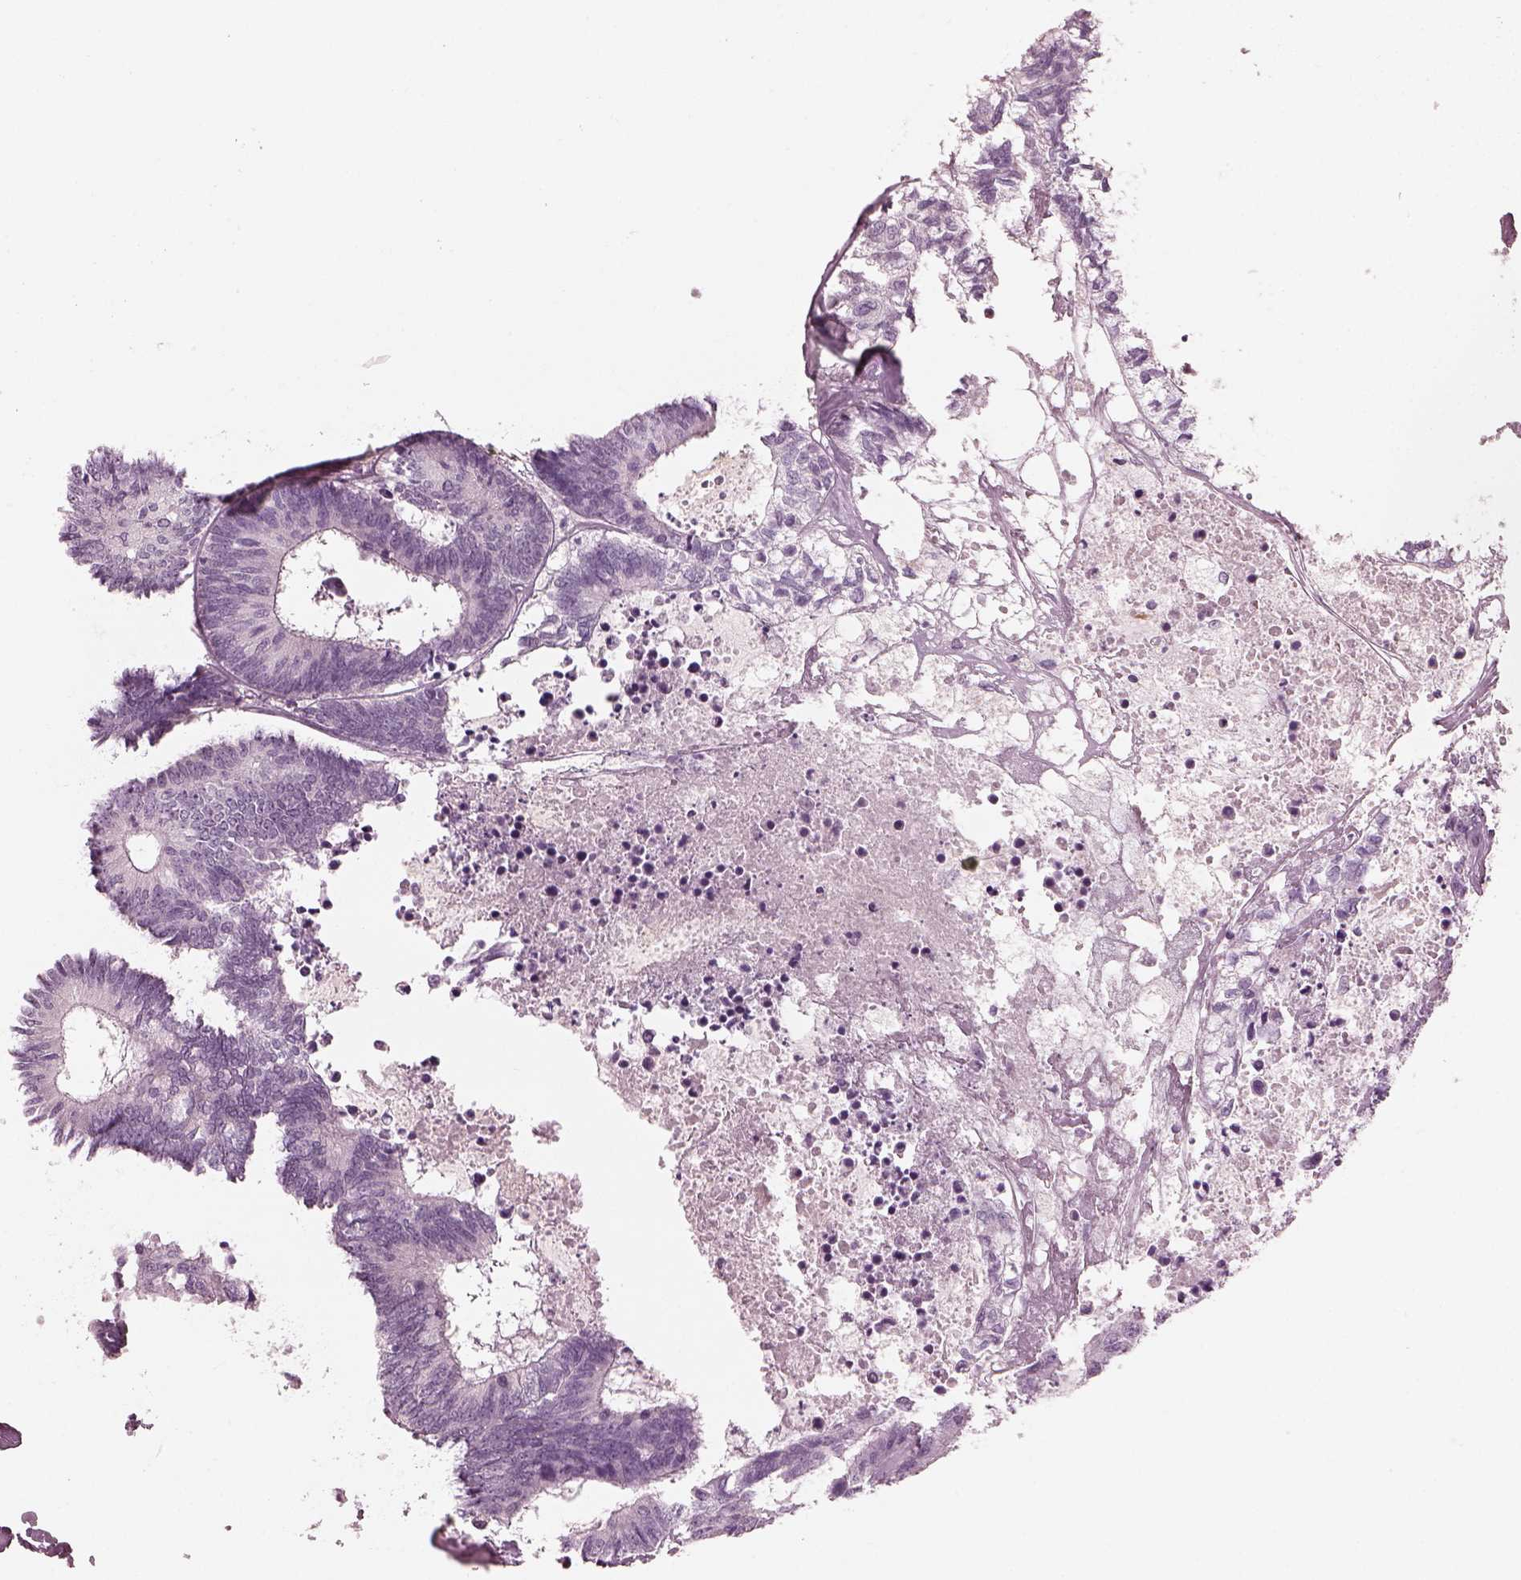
{"staining": {"intensity": "negative", "quantity": "none", "location": "none"}, "tissue": "colorectal cancer", "cell_type": "Tumor cells", "image_type": "cancer", "snomed": [{"axis": "morphology", "description": "Adenocarcinoma, NOS"}, {"axis": "topography", "description": "Colon"}, {"axis": "topography", "description": "Rectum"}], "caption": "The histopathology image reveals no staining of tumor cells in adenocarcinoma (colorectal).", "gene": "EIF4E1B", "patient": {"sex": "male", "age": 57}}